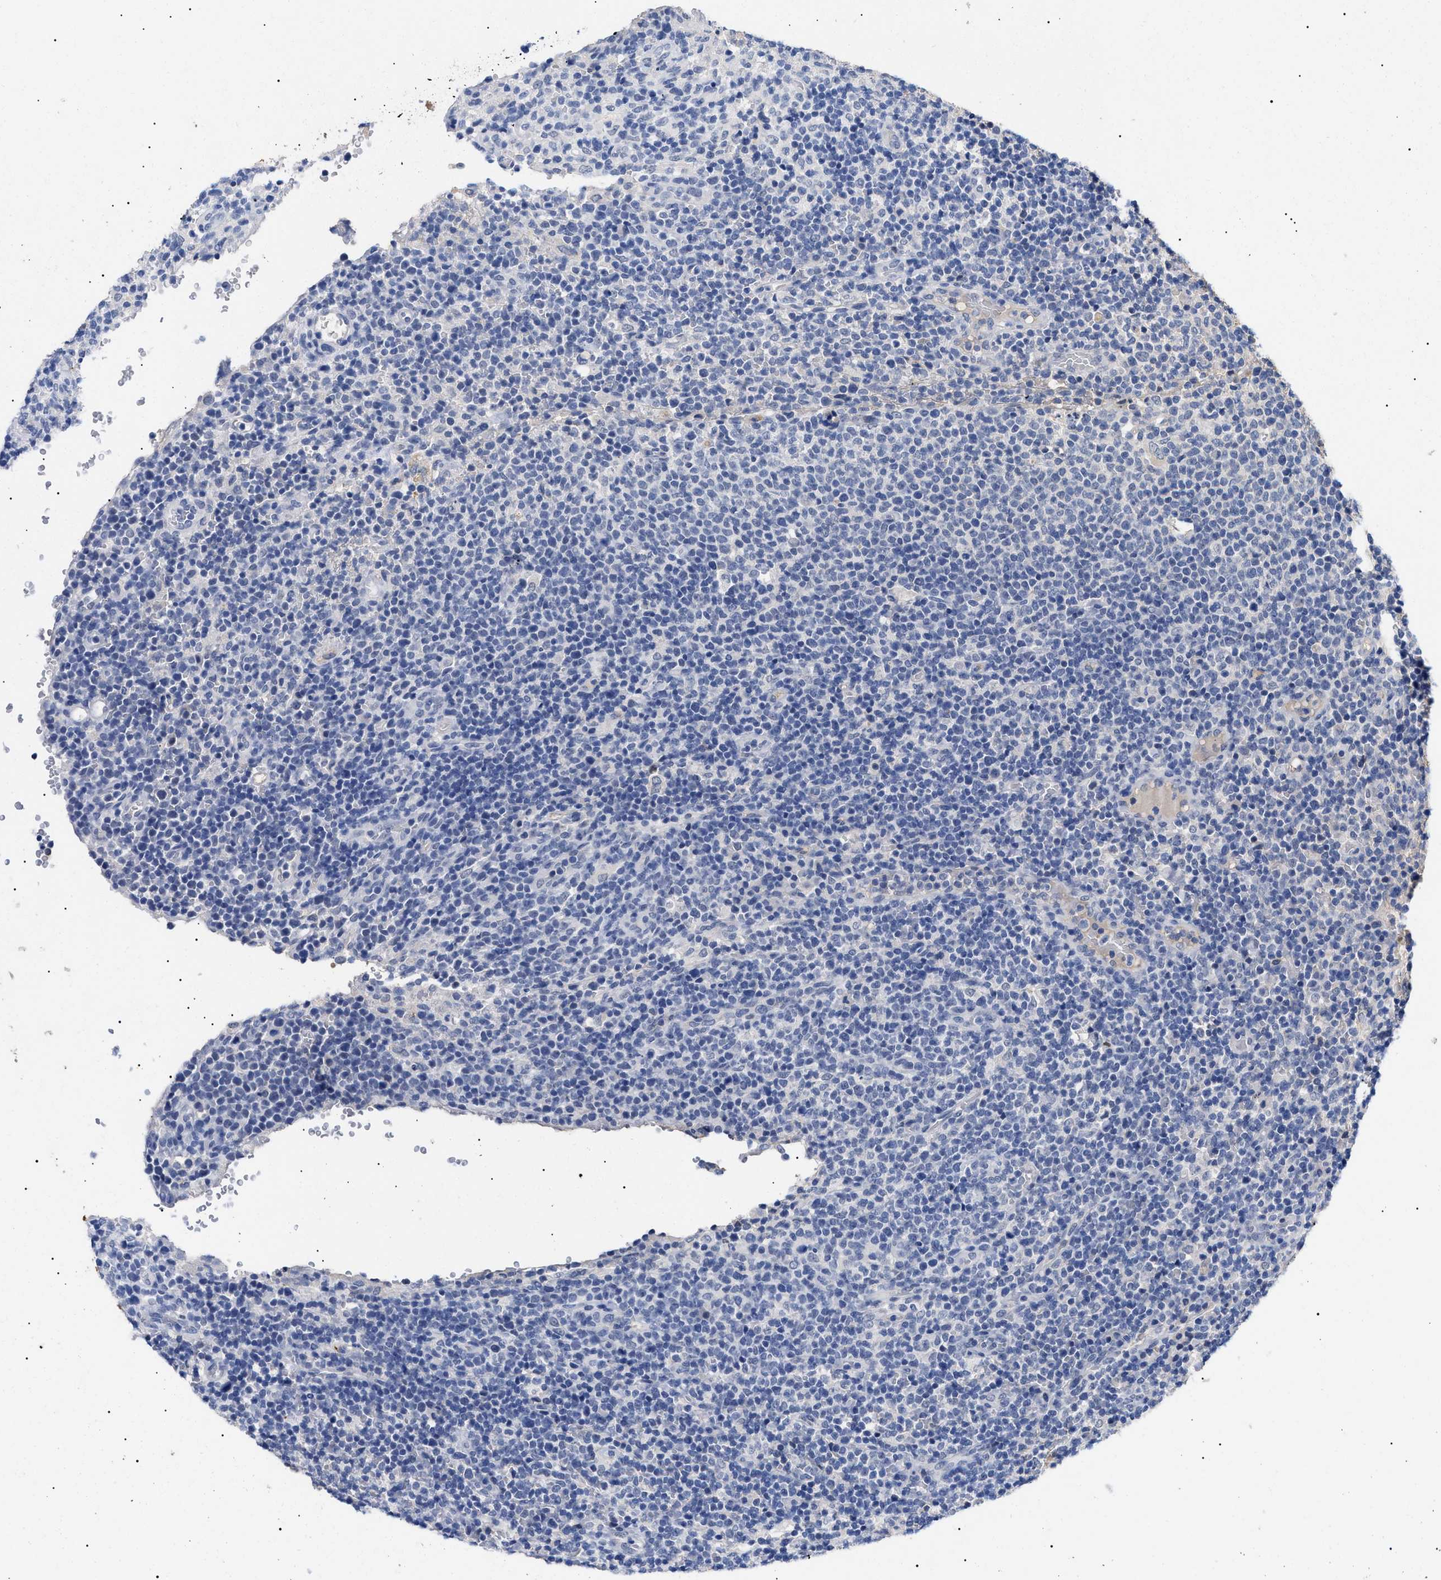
{"staining": {"intensity": "negative", "quantity": "none", "location": "none"}, "tissue": "lymphoma", "cell_type": "Tumor cells", "image_type": "cancer", "snomed": [{"axis": "morphology", "description": "Malignant lymphoma, non-Hodgkin's type, High grade"}, {"axis": "topography", "description": "Lymph node"}], "caption": "Immunohistochemical staining of human lymphoma exhibits no significant staining in tumor cells. (Stains: DAB (3,3'-diaminobenzidine) IHC with hematoxylin counter stain, Microscopy: brightfield microscopy at high magnification).", "gene": "PRRT2", "patient": {"sex": "male", "age": 61}}